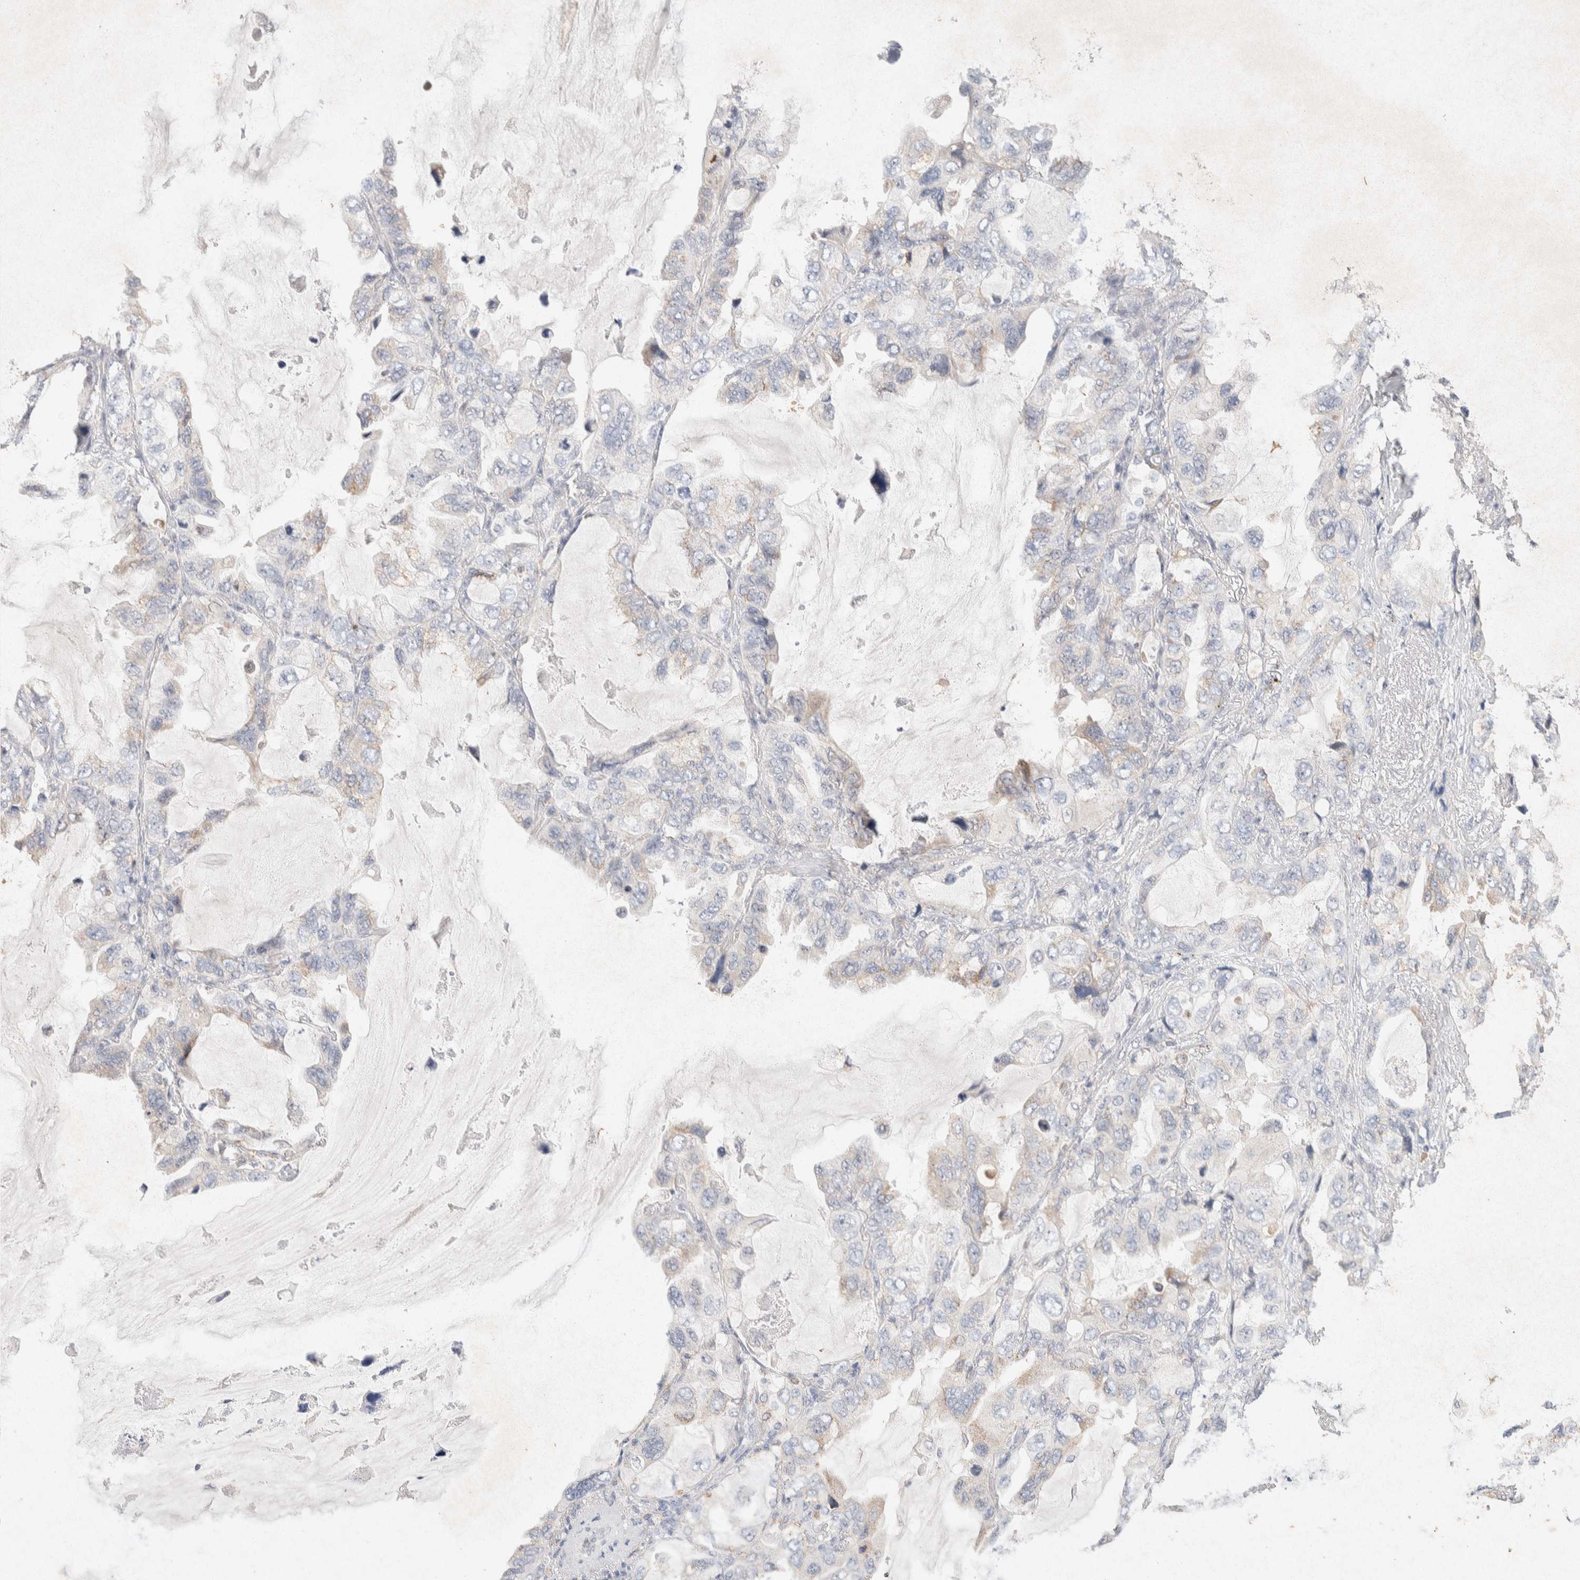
{"staining": {"intensity": "negative", "quantity": "none", "location": "none"}, "tissue": "lung cancer", "cell_type": "Tumor cells", "image_type": "cancer", "snomed": [{"axis": "morphology", "description": "Squamous cell carcinoma, NOS"}, {"axis": "topography", "description": "Lung"}], "caption": "Tumor cells show no significant protein expression in squamous cell carcinoma (lung).", "gene": "GNAI1", "patient": {"sex": "female", "age": 73}}